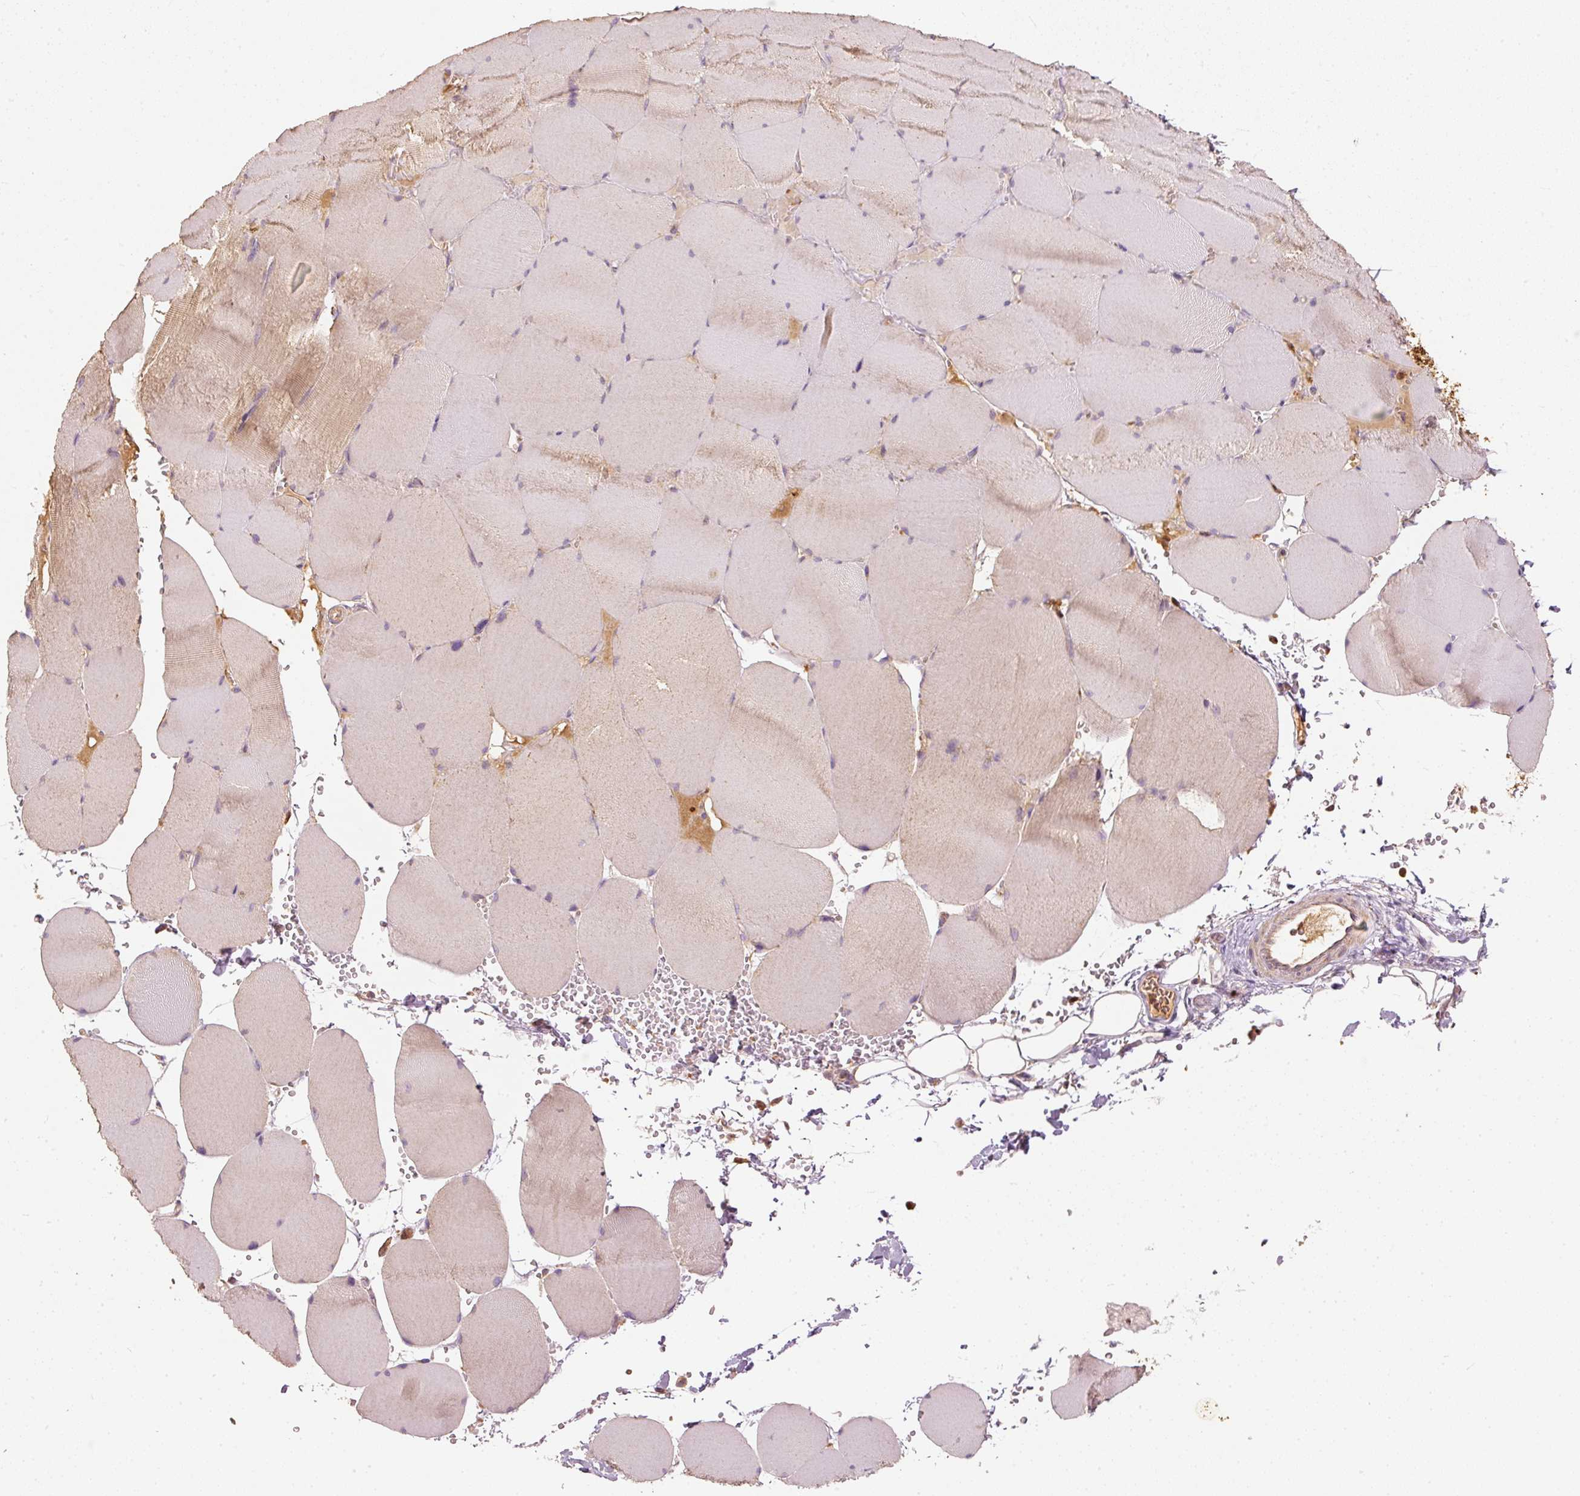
{"staining": {"intensity": "moderate", "quantity": "25%-75%", "location": "cytoplasmic/membranous"}, "tissue": "skeletal muscle", "cell_type": "Myocytes", "image_type": "normal", "snomed": [{"axis": "morphology", "description": "Normal tissue, NOS"}, {"axis": "topography", "description": "Skeletal muscle"}, {"axis": "topography", "description": "Head-Neck"}], "caption": "Moderate cytoplasmic/membranous staining is appreciated in approximately 25%-75% of myocytes in benign skeletal muscle.", "gene": "PSENEN", "patient": {"sex": "male", "age": 66}}